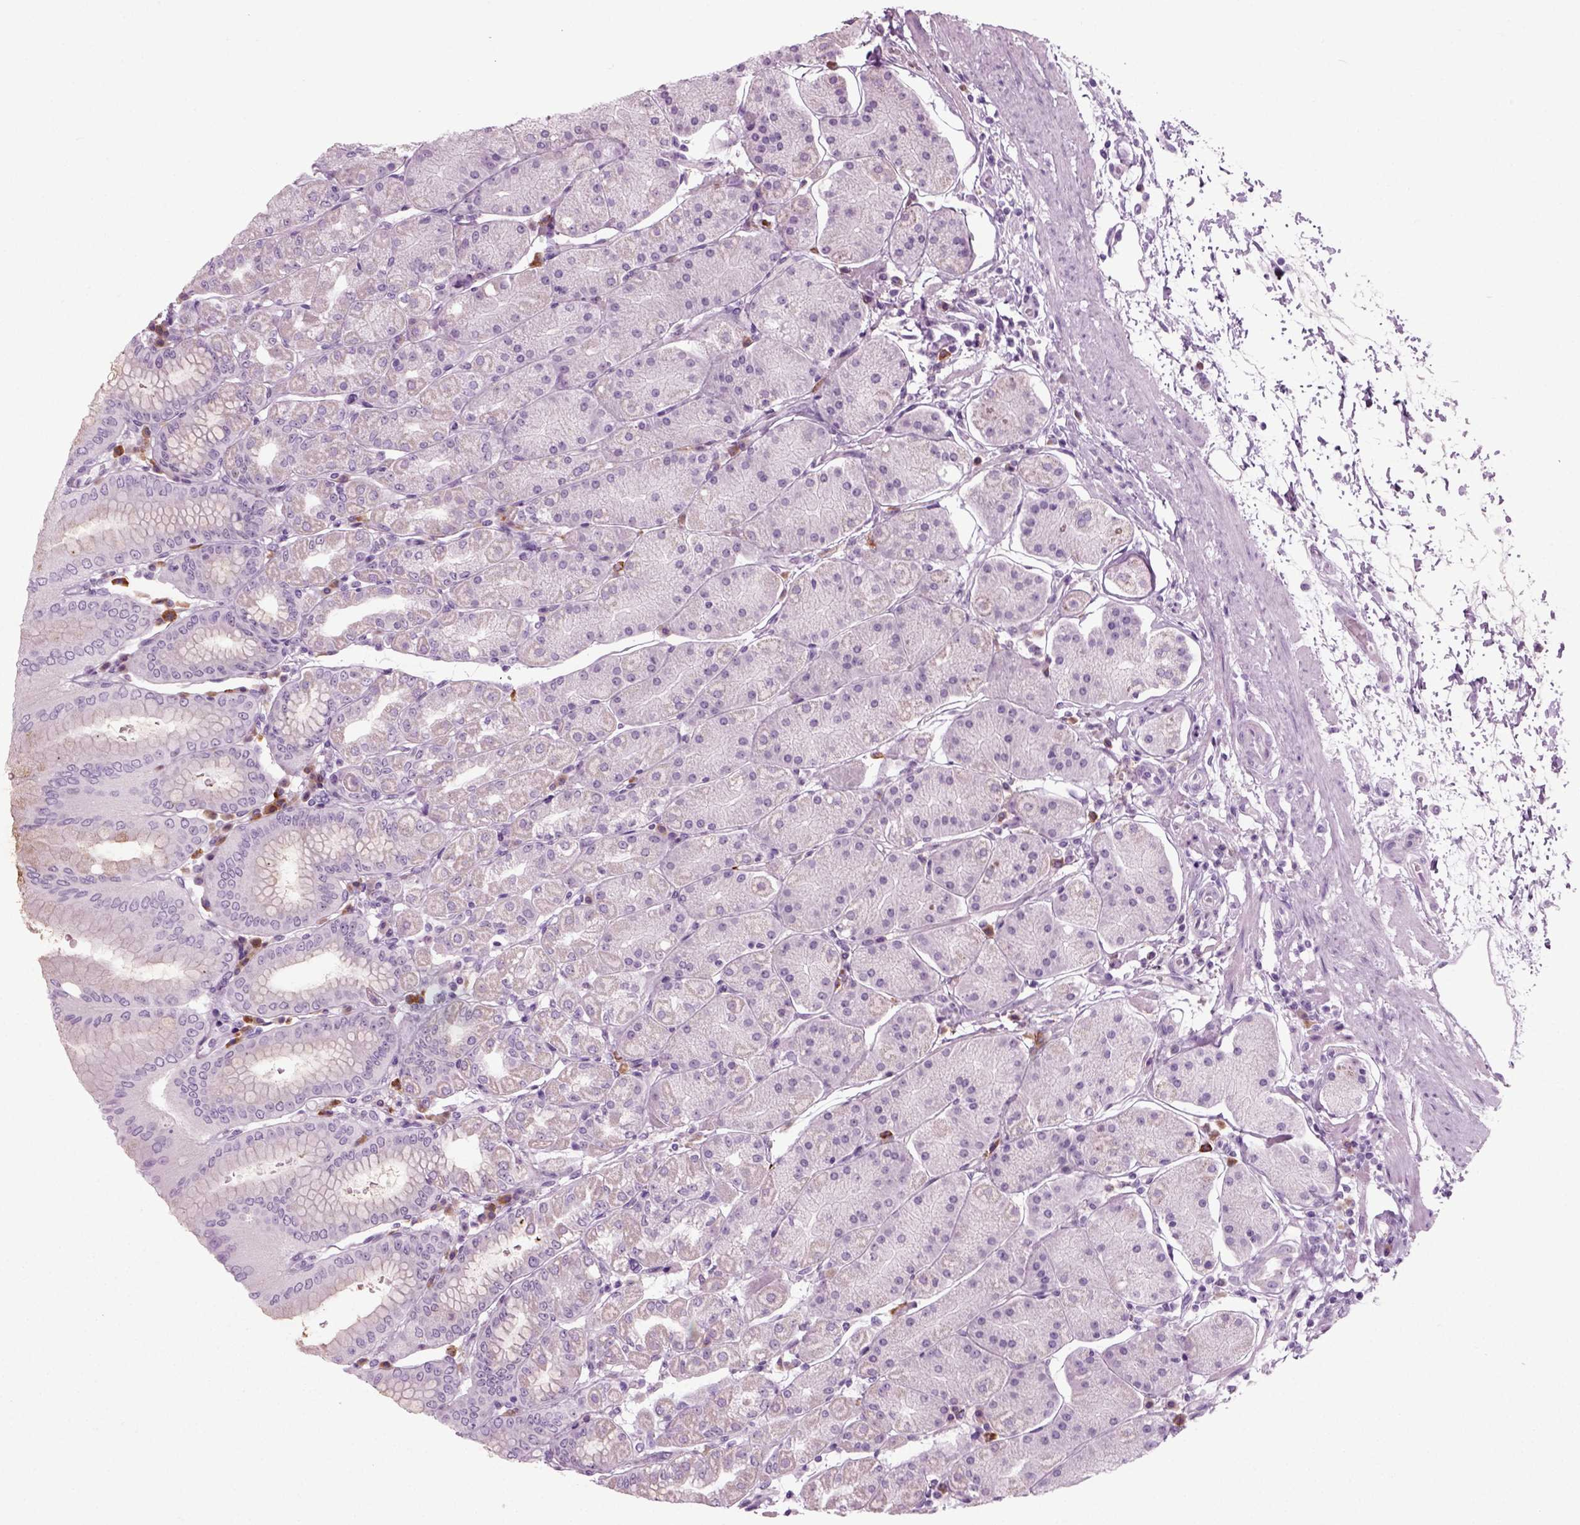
{"staining": {"intensity": "weak", "quantity": "<25%", "location": "cytoplasmic/membranous"}, "tissue": "stomach", "cell_type": "Glandular cells", "image_type": "normal", "snomed": [{"axis": "morphology", "description": "Normal tissue, NOS"}, {"axis": "topography", "description": "Stomach"}], "caption": "DAB immunohistochemical staining of normal human stomach reveals no significant staining in glandular cells.", "gene": "PRLH", "patient": {"sex": "male", "age": 54}}